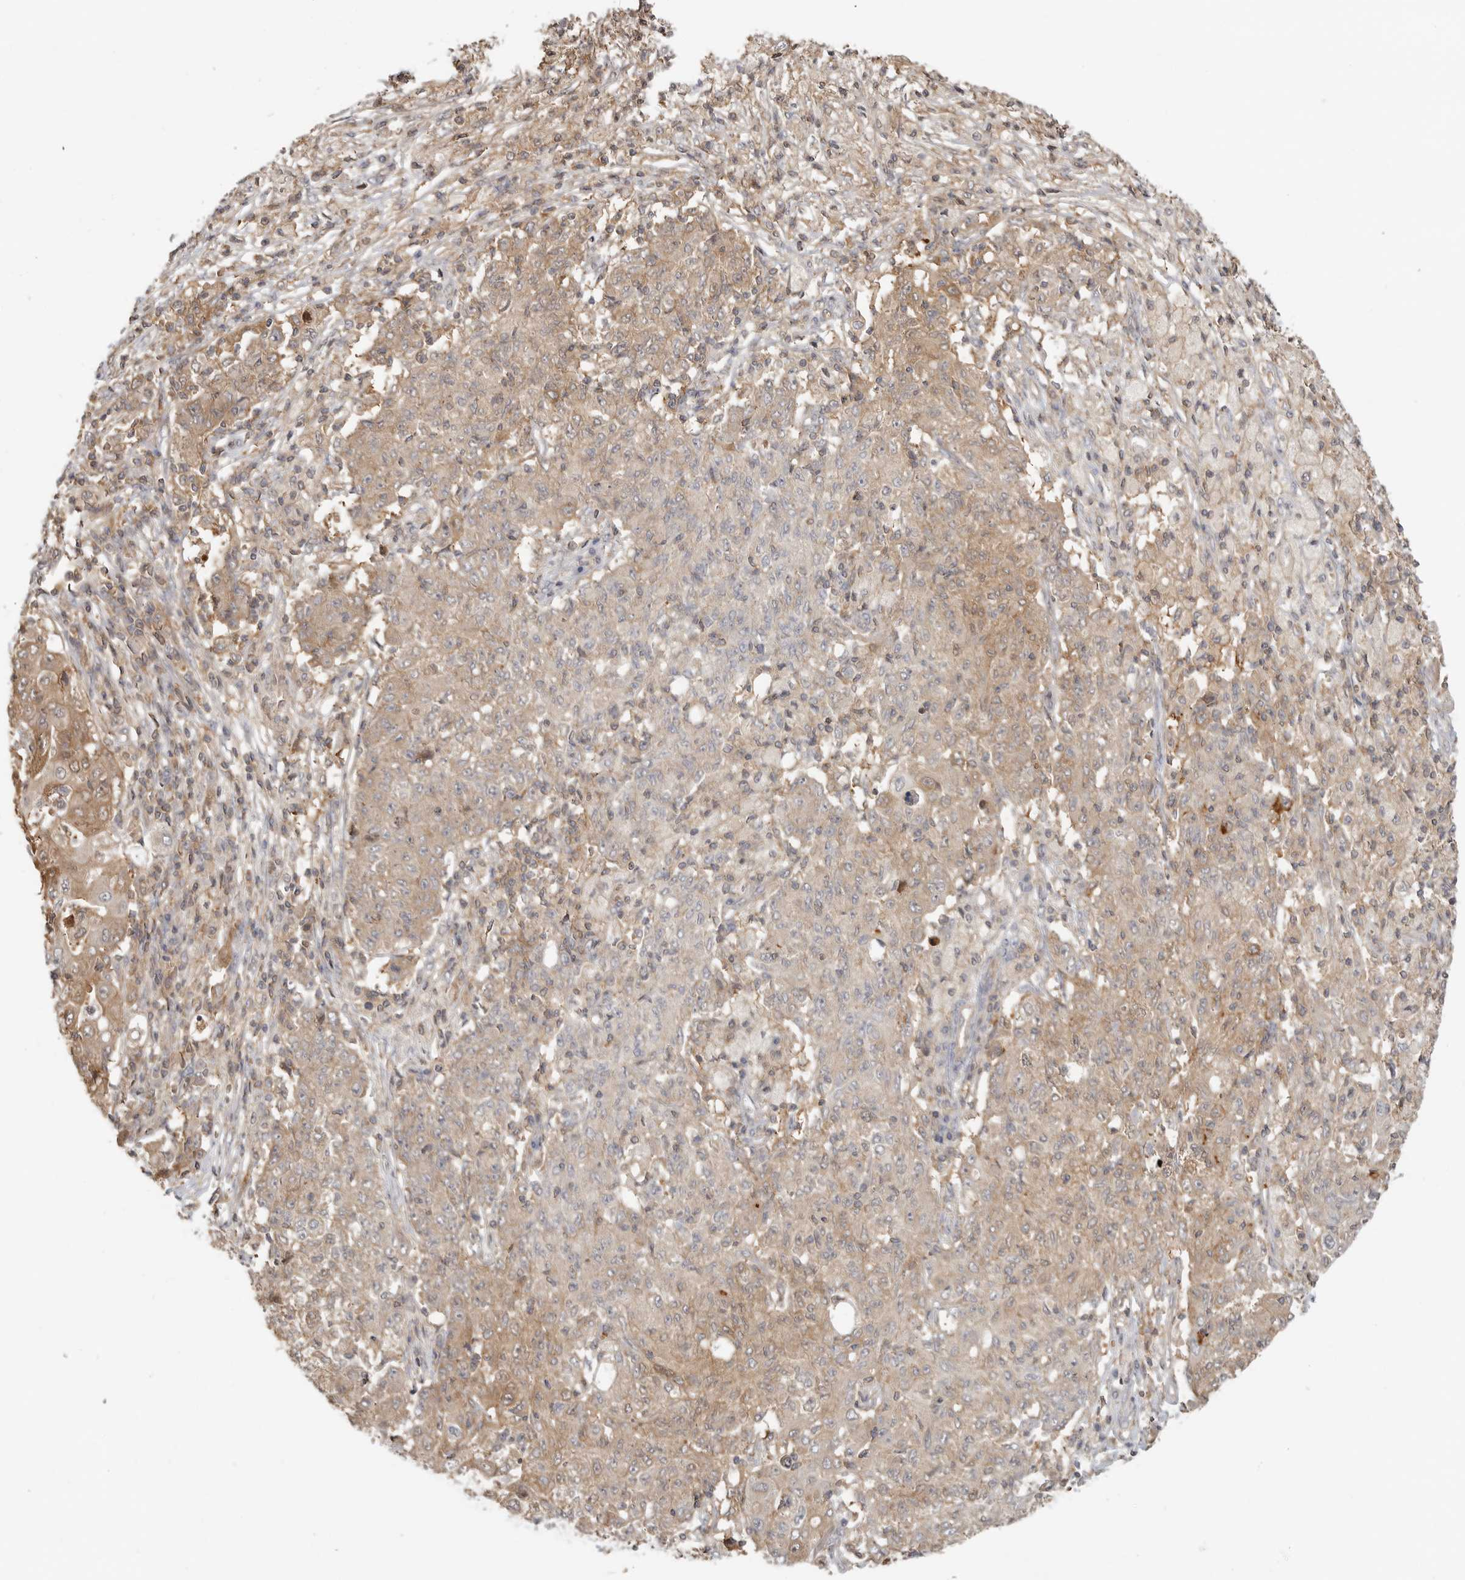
{"staining": {"intensity": "weak", "quantity": "25%-75%", "location": "cytoplasmic/membranous"}, "tissue": "ovarian cancer", "cell_type": "Tumor cells", "image_type": "cancer", "snomed": [{"axis": "morphology", "description": "Carcinoma, endometroid"}, {"axis": "topography", "description": "Ovary"}], "caption": "Ovarian cancer (endometroid carcinoma) stained with DAB IHC exhibits low levels of weak cytoplasmic/membranous expression in approximately 25%-75% of tumor cells.", "gene": "CLDN12", "patient": {"sex": "female", "age": 42}}